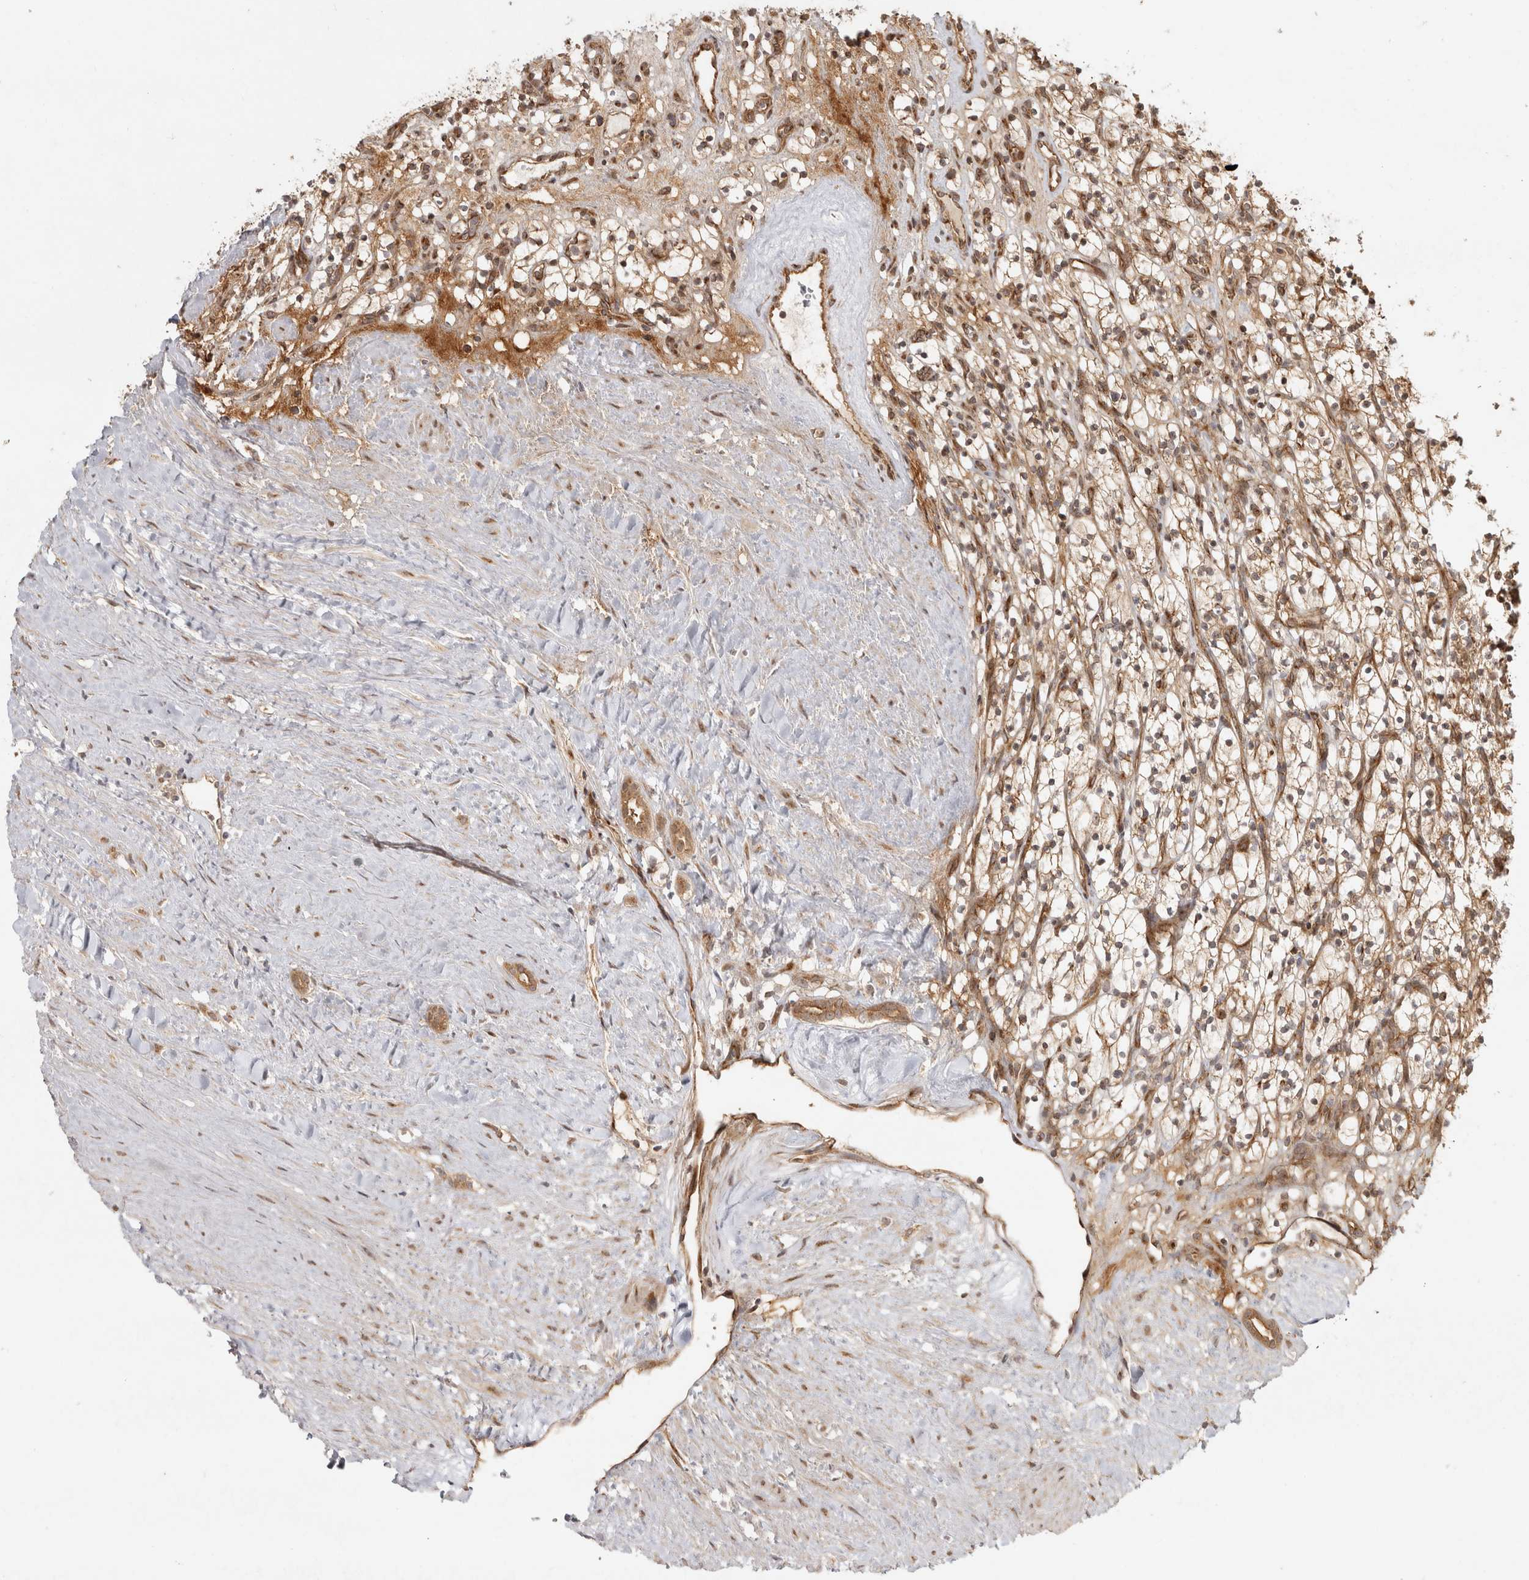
{"staining": {"intensity": "moderate", "quantity": "25%-75%", "location": "cytoplasmic/membranous"}, "tissue": "renal cancer", "cell_type": "Tumor cells", "image_type": "cancer", "snomed": [{"axis": "morphology", "description": "Adenocarcinoma, NOS"}, {"axis": "topography", "description": "Kidney"}], "caption": "The image displays staining of renal cancer (adenocarcinoma), revealing moderate cytoplasmic/membranous protein expression (brown color) within tumor cells.", "gene": "CAMSAP2", "patient": {"sex": "female", "age": 57}}